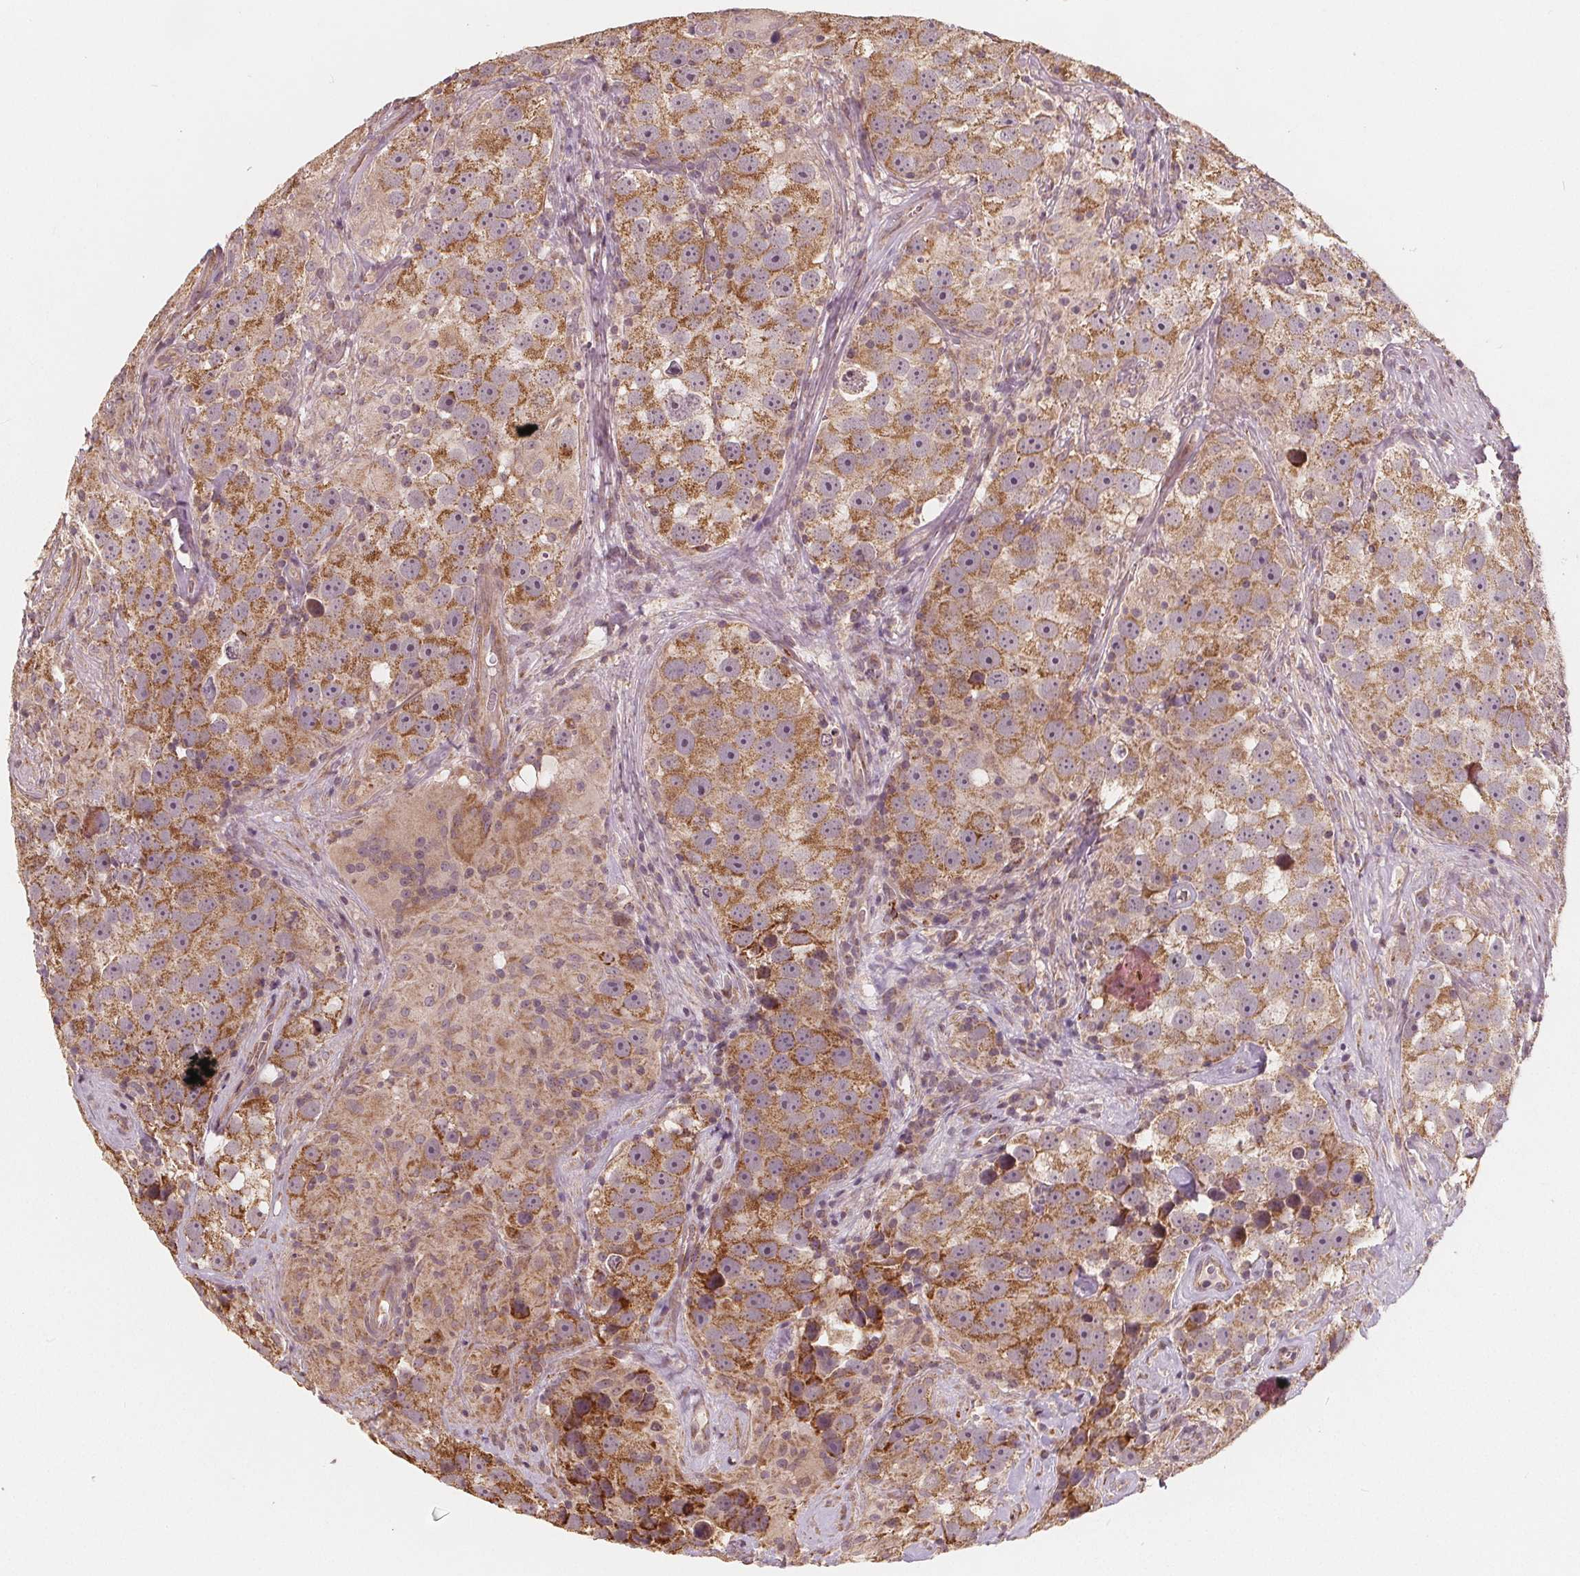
{"staining": {"intensity": "moderate", "quantity": "25%-75%", "location": "cytoplasmic/membranous"}, "tissue": "testis cancer", "cell_type": "Tumor cells", "image_type": "cancer", "snomed": [{"axis": "morphology", "description": "Seminoma, NOS"}, {"axis": "topography", "description": "Testis"}], "caption": "Protein staining of testis cancer tissue demonstrates moderate cytoplasmic/membranous expression in approximately 25%-75% of tumor cells.", "gene": "PEX26", "patient": {"sex": "male", "age": 49}}